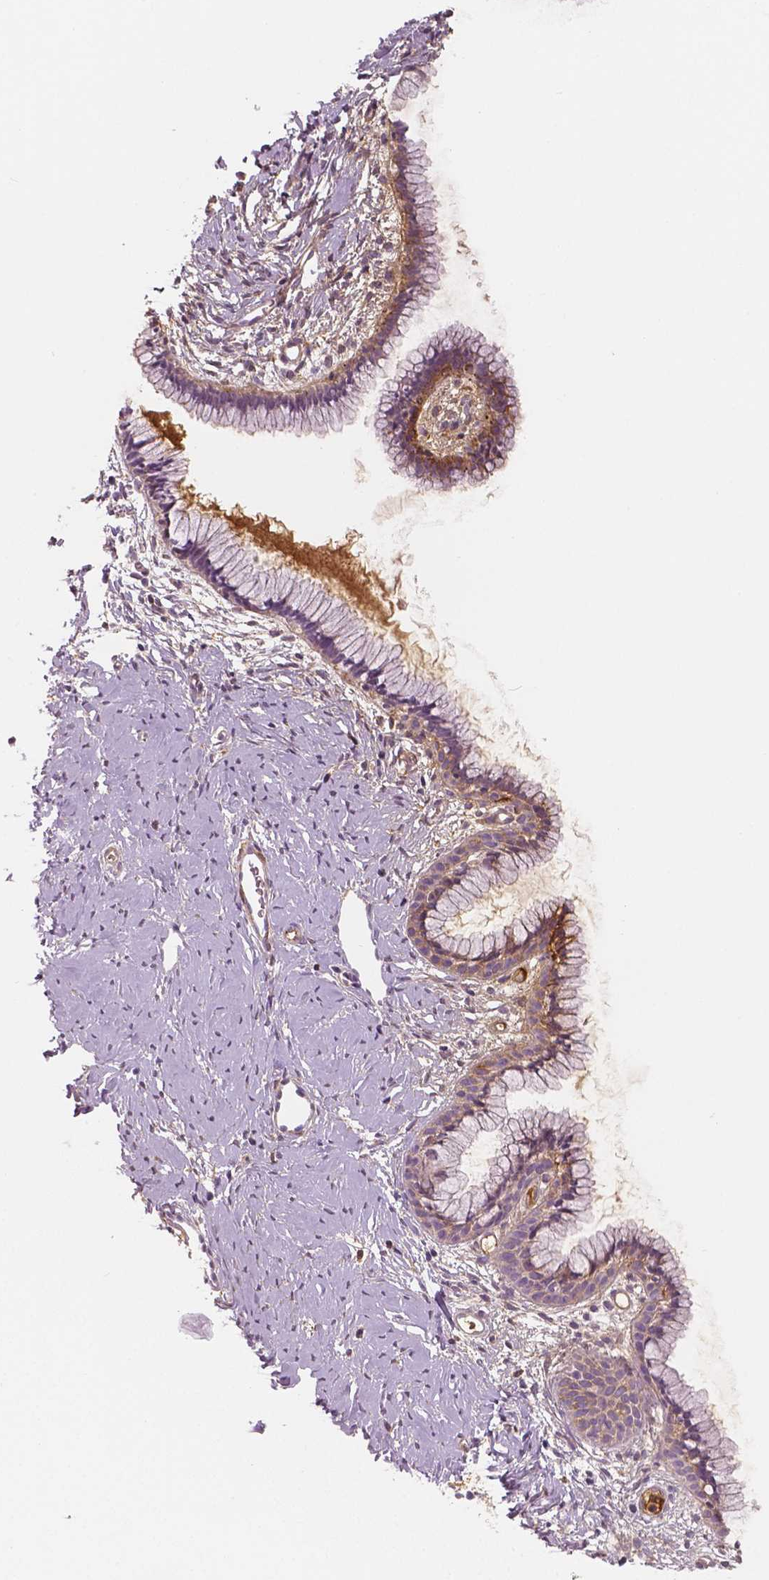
{"staining": {"intensity": "negative", "quantity": "none", "location": "none"}, "tissue": "cervix", "cell_type": "Glandular cells", "image_type": "normal", "snomed": [{"axis": "morphology", "description": "Normal tissue, NOS"}, {"axis": "topography", "description": "Cervix"}], "caption": "Cervix was stained to show a protein in brown. There is no significant expression in glandular cells. Brightfield microscopy of immunohistochemistry (IHC) stained with DAB (brown) and hematoxylin (blue), captured at high magnification.", "gene": "APOA4", "patient": {"sex": "female", "age": 40}}